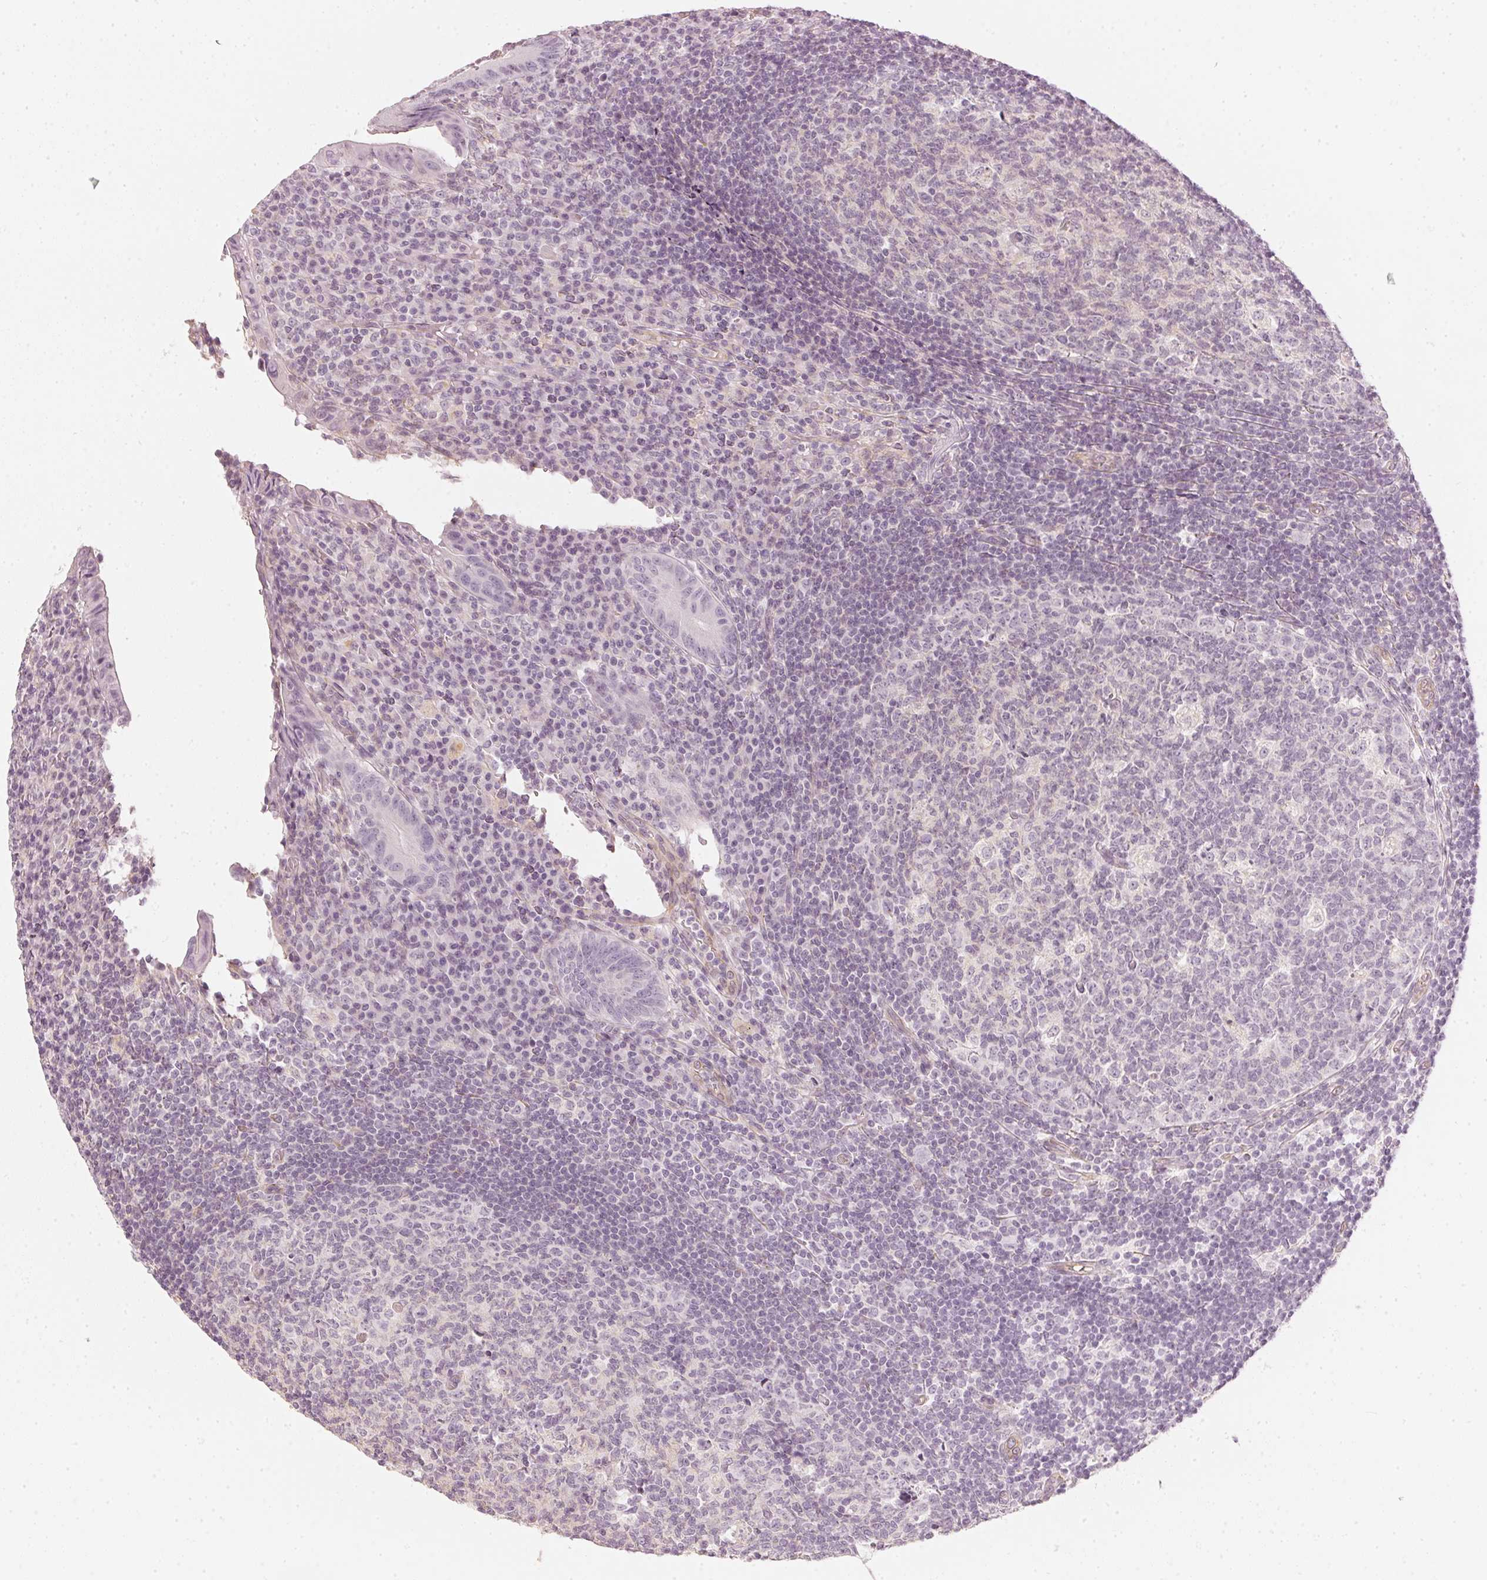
{"staining": {"intensity": "negative", "quantity": "none", "location": "none"}, "tissue": "appendix", "cell_type": "Glandular cells", "image_type": "normal", "snomed": [{"axis": "morphology", "description": "Normal tissue, NOS"}, {"axis": "topography", "description": "Appendix"}], "caption": "This histopathology image is of benign appendix stained with IHC to label a protein in brown with the nuclei are counter-stained blue. There is no positivity in glandular cells.", "gene": "APLP1", "patient": {"sex": "male", "age": 18}}